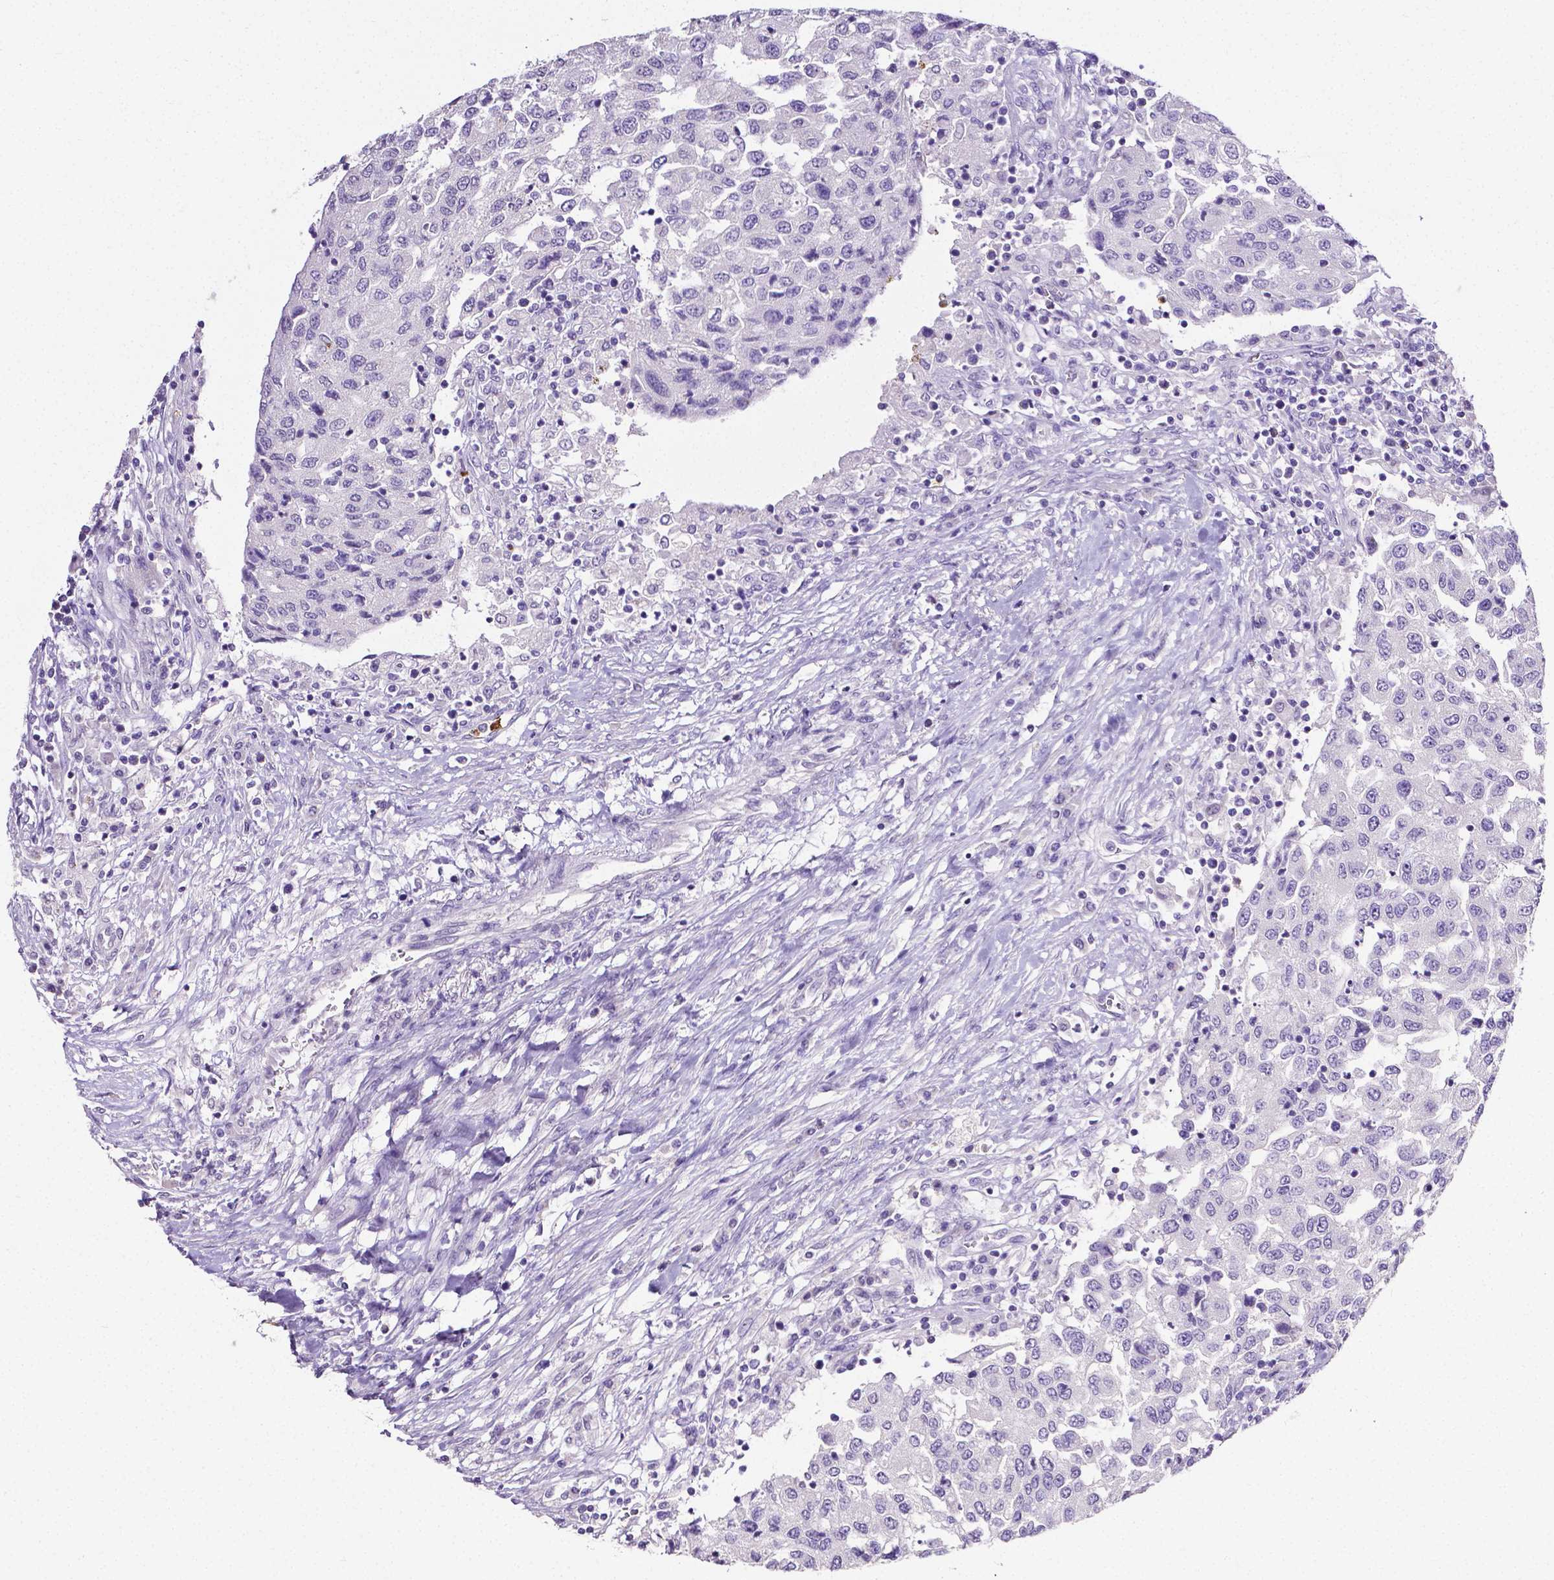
{"staining": {"intensity": "negative", "quantity": "none", "location": "none"}, "tissue": "urothelial cancer", "cell_type": "Tumor cells", "image_type": "cancer", "snomed": [{"axis": "morphology", "description": "Urothelial carcinoma, High grade"}, {"axis": "topography", "description": "Urinary bladder"}], "caption": "An image of human high-grade urothelial carcinoma is negative for staining in tumor cells. (DAB immunohistochemistry (IHC), high magnification).", "gene": "MMP9", "patient": {"sex": "female", "age": 78}}